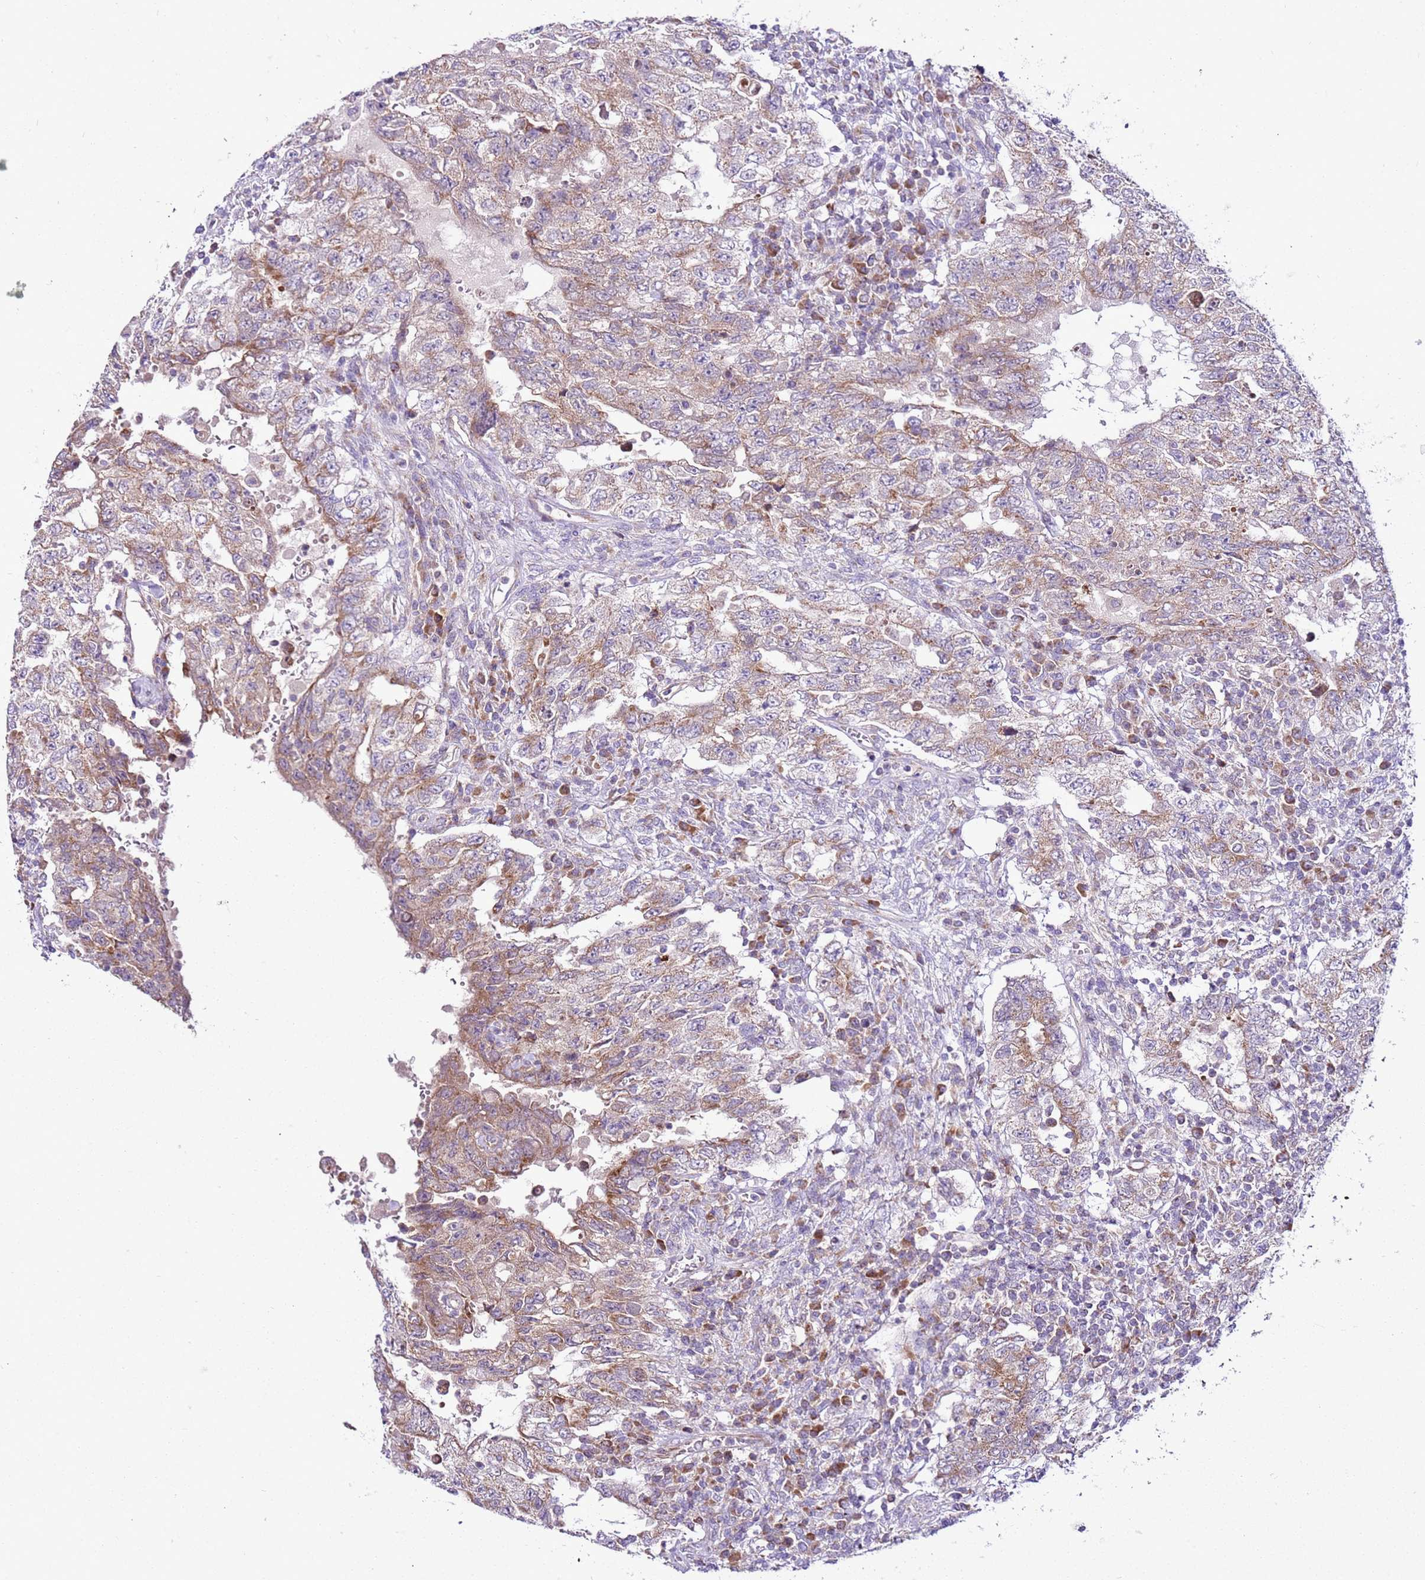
{"staining": {"intensity": "moderate", "quantity": "25%-75%", "location": "cytoplasmic/membranous"}, "tissue": "testis cancer", "cell_type": "Tumor cells", "image_type": "cancer", "snomed": [{"axis": "morphology", "description": "Carcinoma, Embryonal, NOS"}, {"axis": "topography", "description": "Testis"}], "caption": "IHC of human embryonal carcinoma (testis) displays medium levels of moderate cytoplasmic/membranous expression in approximately 25%-75% of tumor cells.", "gene": "MRPL36", "patient": {"sex": "male", "age": 26}}